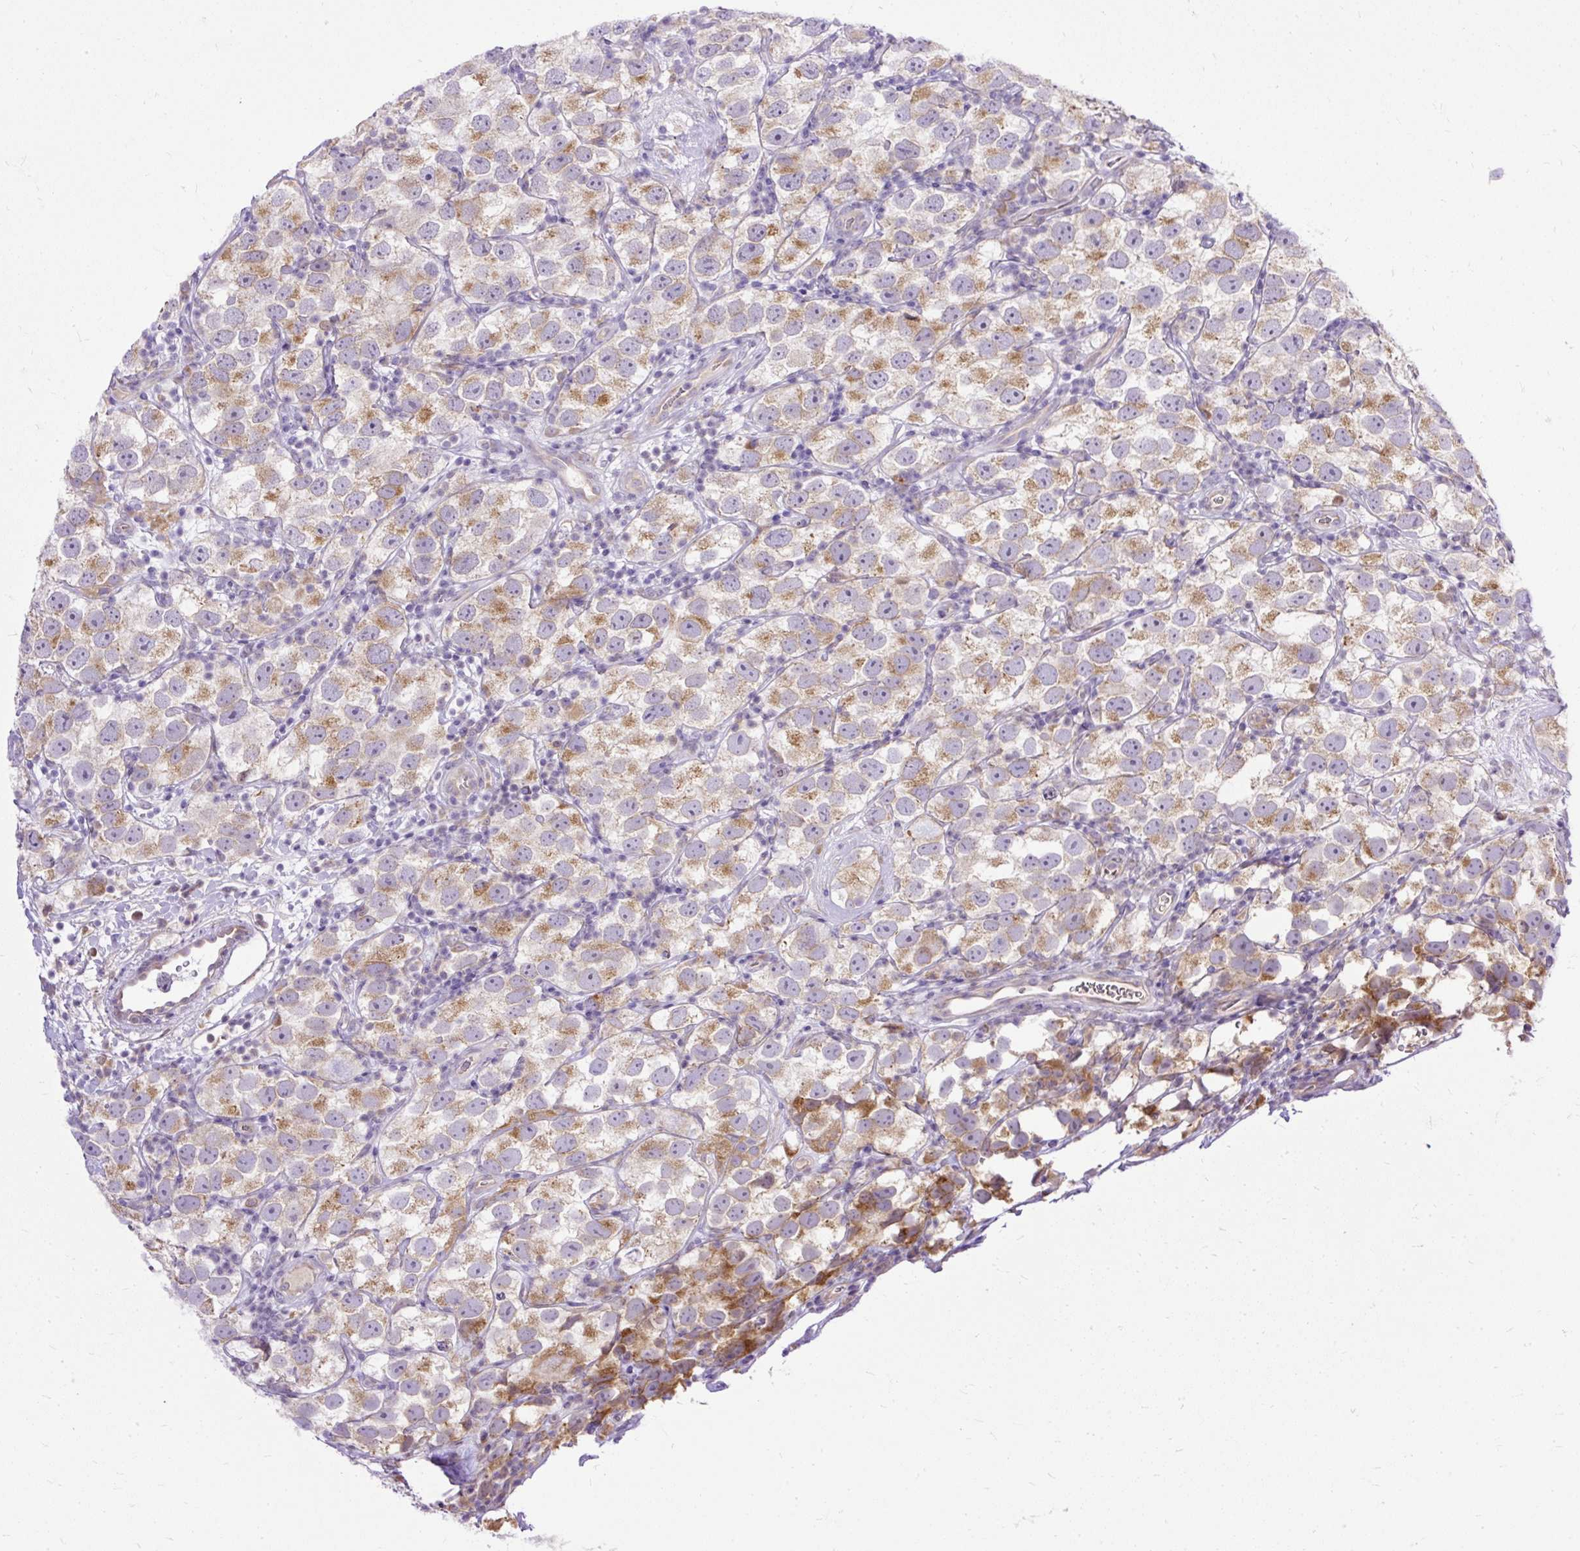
{"staining": {"intensity": "moderate", "quantity": ">75%", "location": "cytoplasmic/membranous"}, "tissue": "testis cancer", "cell_type": "Tumor cells", "image_type": "cancer", "snomed": [{"axis": "morphology", "description": "Seminoma, NOS"}, {"axis": "topography", "description": "Testis"}], "caption": "The immunohistochemical stain labels moderate cytoplasmic/membranous positivity in tumor cells of testis cancer tissue.", "gene": "AMFR", "patient": {"sex": "male", "age": 26}}